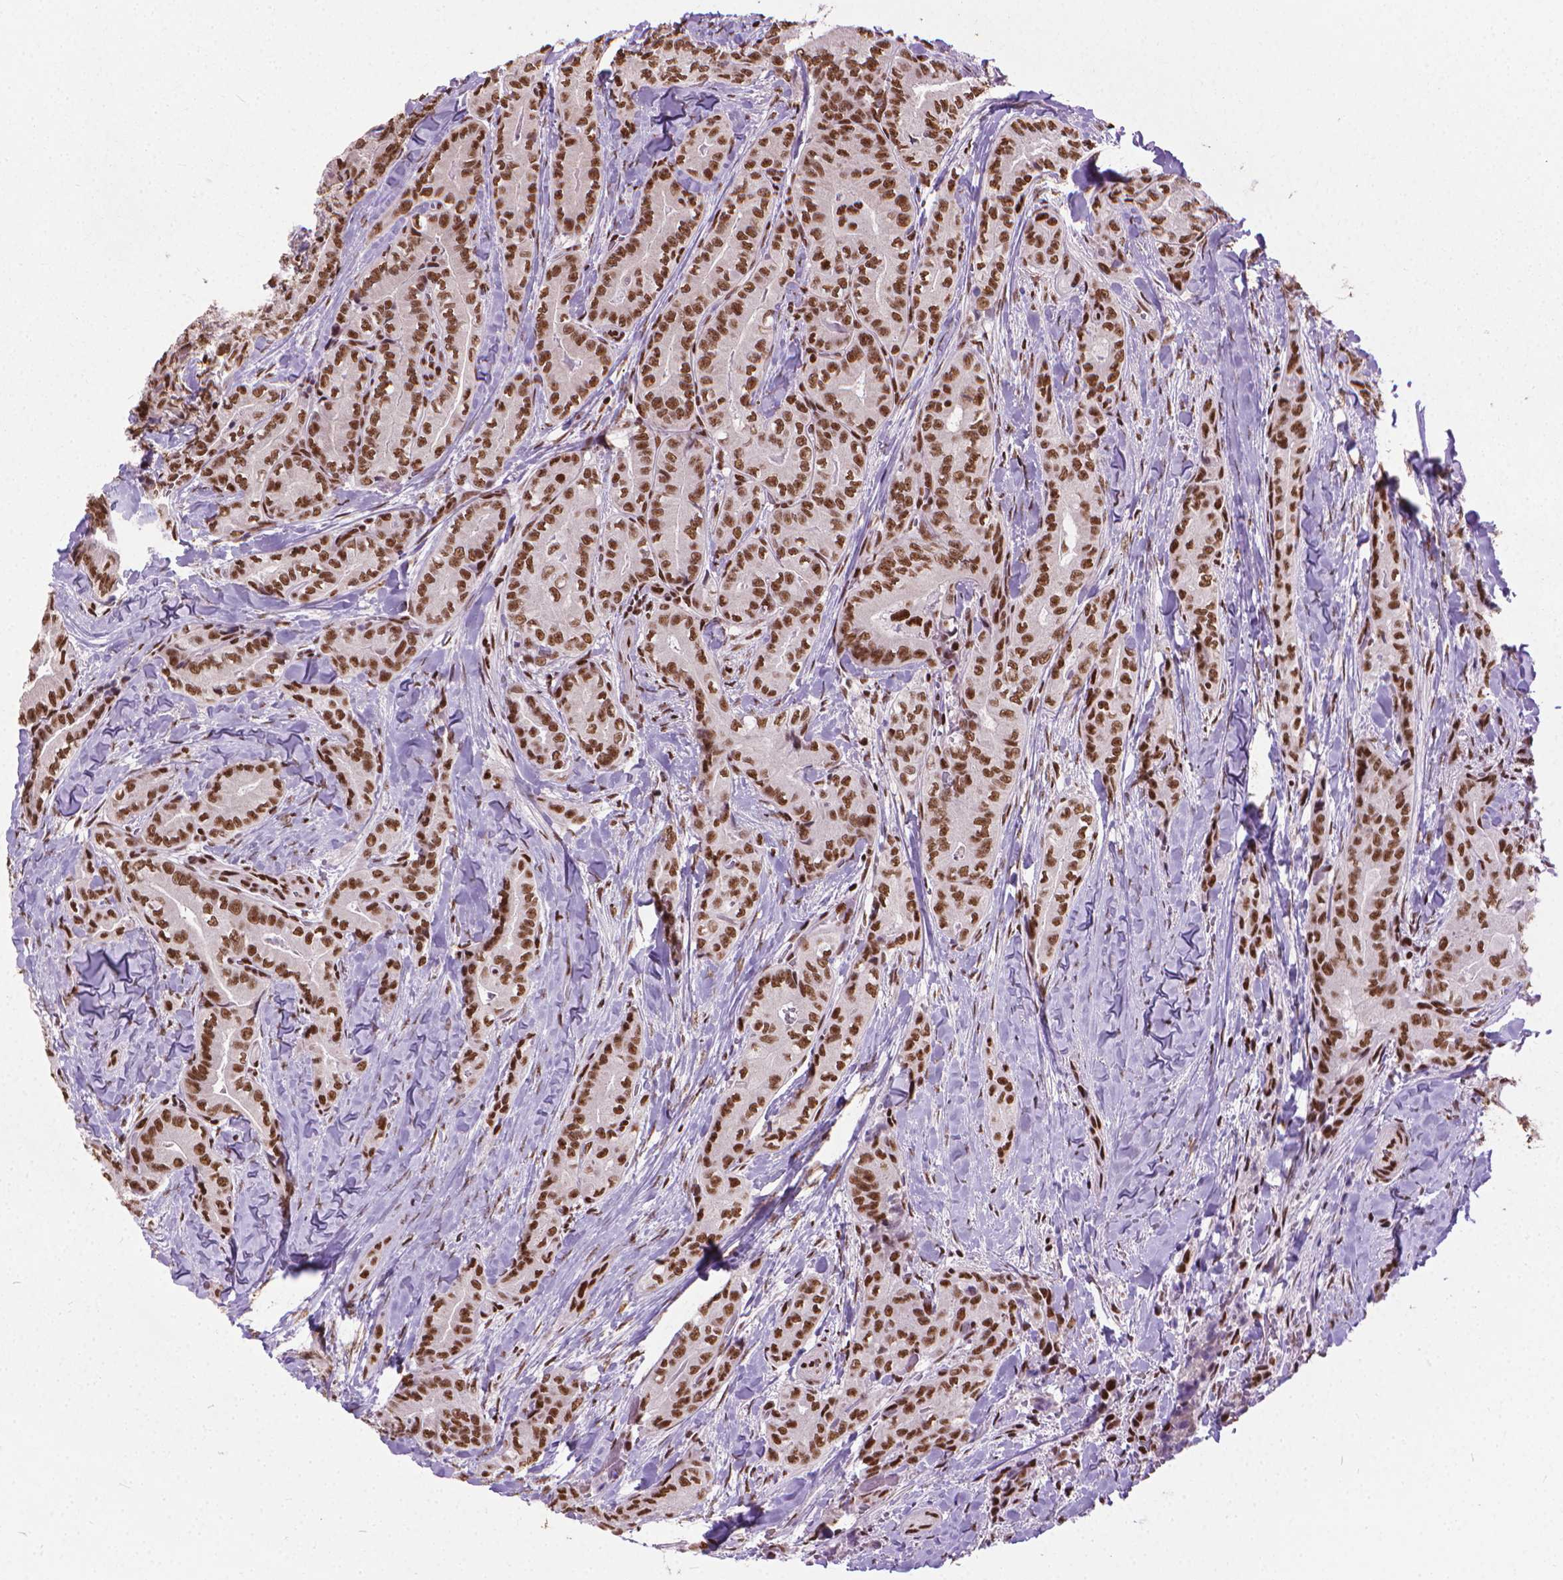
{"staining": {"intensity": "moderate", "quantity": ">75%", "location": "nuclear"}, "tissue": "thyroid cancer", "cell_type": "Tumor cells", "image_type": "cancer", "snomed": [{"axis": "morphology", "description": "Papillary adenocarcinoma, NOS"}, {"axis": "topography", "description": "Thyroid gland"}], "caption": "A photomicrograph showing moderate nuclear expression in about >75% of tumor cells in papillary adenocarcinoma (thyroid), as visualized by brown immunohistochemical staining.", "gene": "AKAP8", "patient": {"sex": "male", "age": 61}}